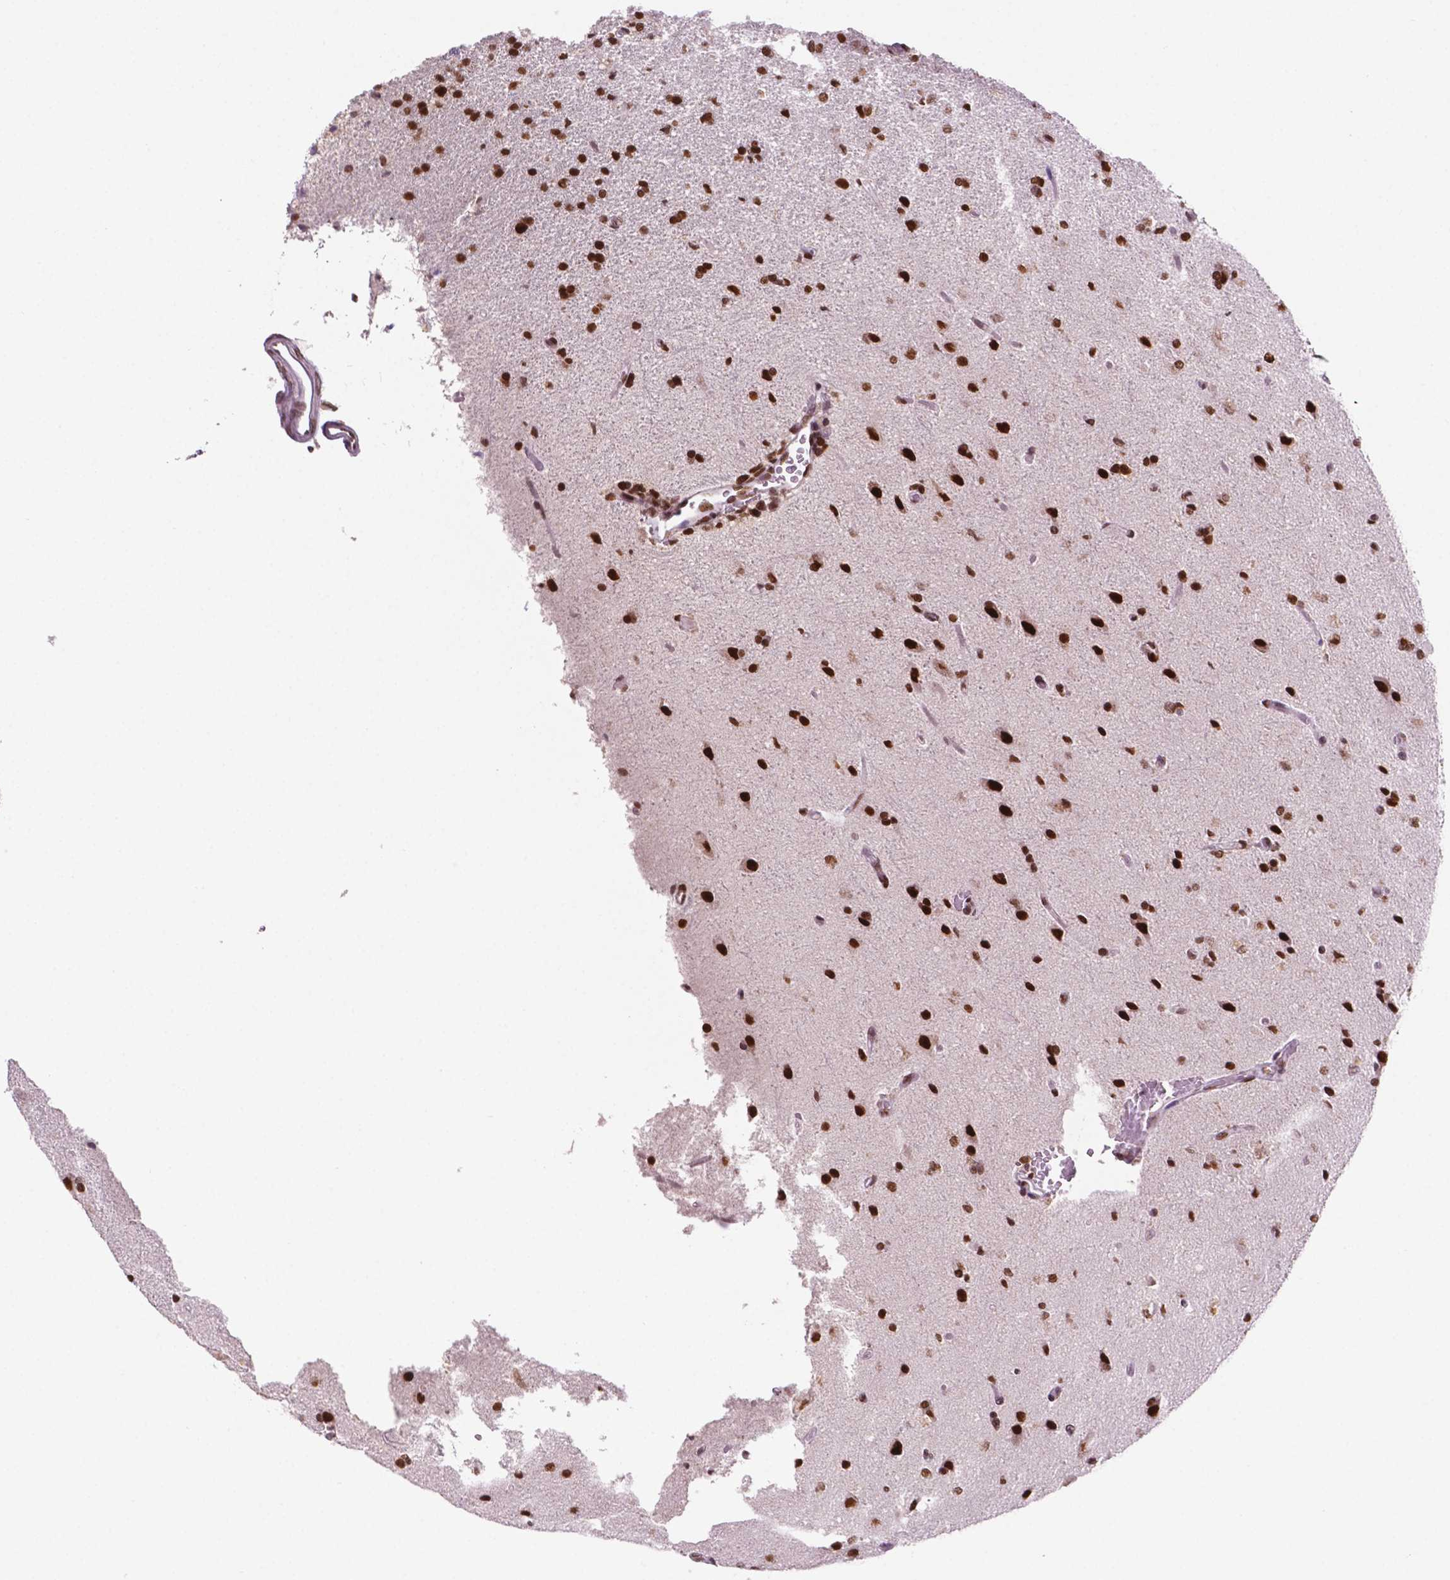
{"staining": {"intensity": "strong", "quantity": "25%-75%", "location": "nuclear"}, "tissue": "glioma", "cell_type": "Tumor cells", "image_type": "cancer", "snomed": [{"axis": "morphology", "description": "Glioma, malignant, High grade"}, {"axis": "topography", "description": "Brain"}], "caption": "Immunohistochemical staining of human glioma demonstrates high levels of strong nuclear staining in approximately 25%-75% of tumor cells. (Stains: DAB in brown, nuclei in blue, Microscopy: brightfield microscopy at high magnification).", "gene": "MLH1", "patient": {"sex": "male", "age": 68}}